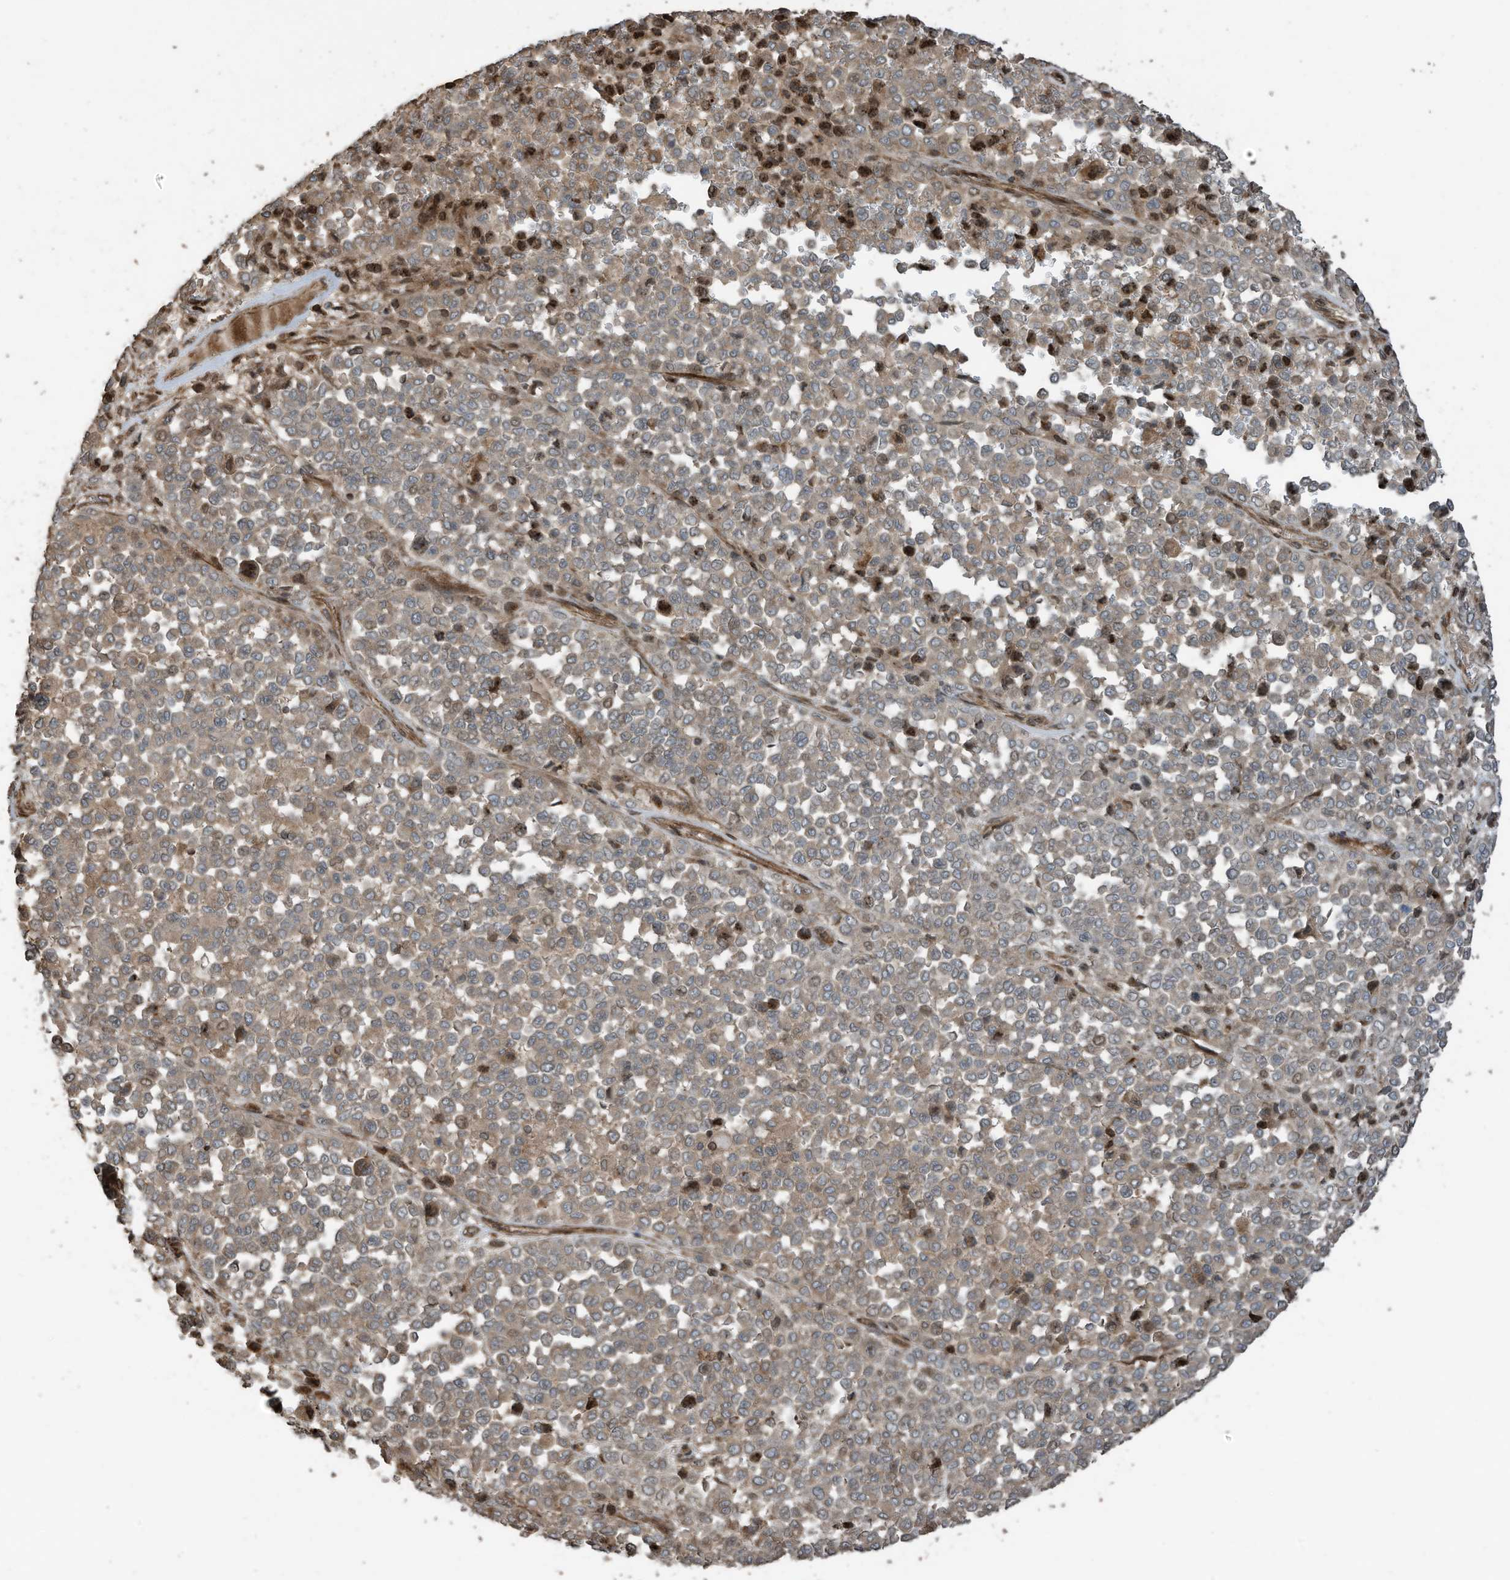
{"staining": {"intensity": "moderate", "quantity": ">75%", "location": "cytoplasmic/membranous"}, "tissue": "melanoma", "cell_type": "Tumor cells", "image_type": "cancer", "snomed": [{"axis": "morphology", "description": "Malignant melanoma, Metastatic site"}, {"axis": "topography", "description": "Pancreas"}], "caption": "Immunohistochemistry staining of malignant melanoma (metastatic site), which reveals medium levels of moderate cytoplasmic/membranous expression in about >75% of tumor cells indicating moderate cytoplasmic/membranous protein staining. The staining was performed using DAB (3,3'-diaminobenzidine) (brown) for protein detection and nuclei were counterstained in hematoxylin (blue).", "gene": "ZNF653", "patient": {"sex": "female", "age": 30}}